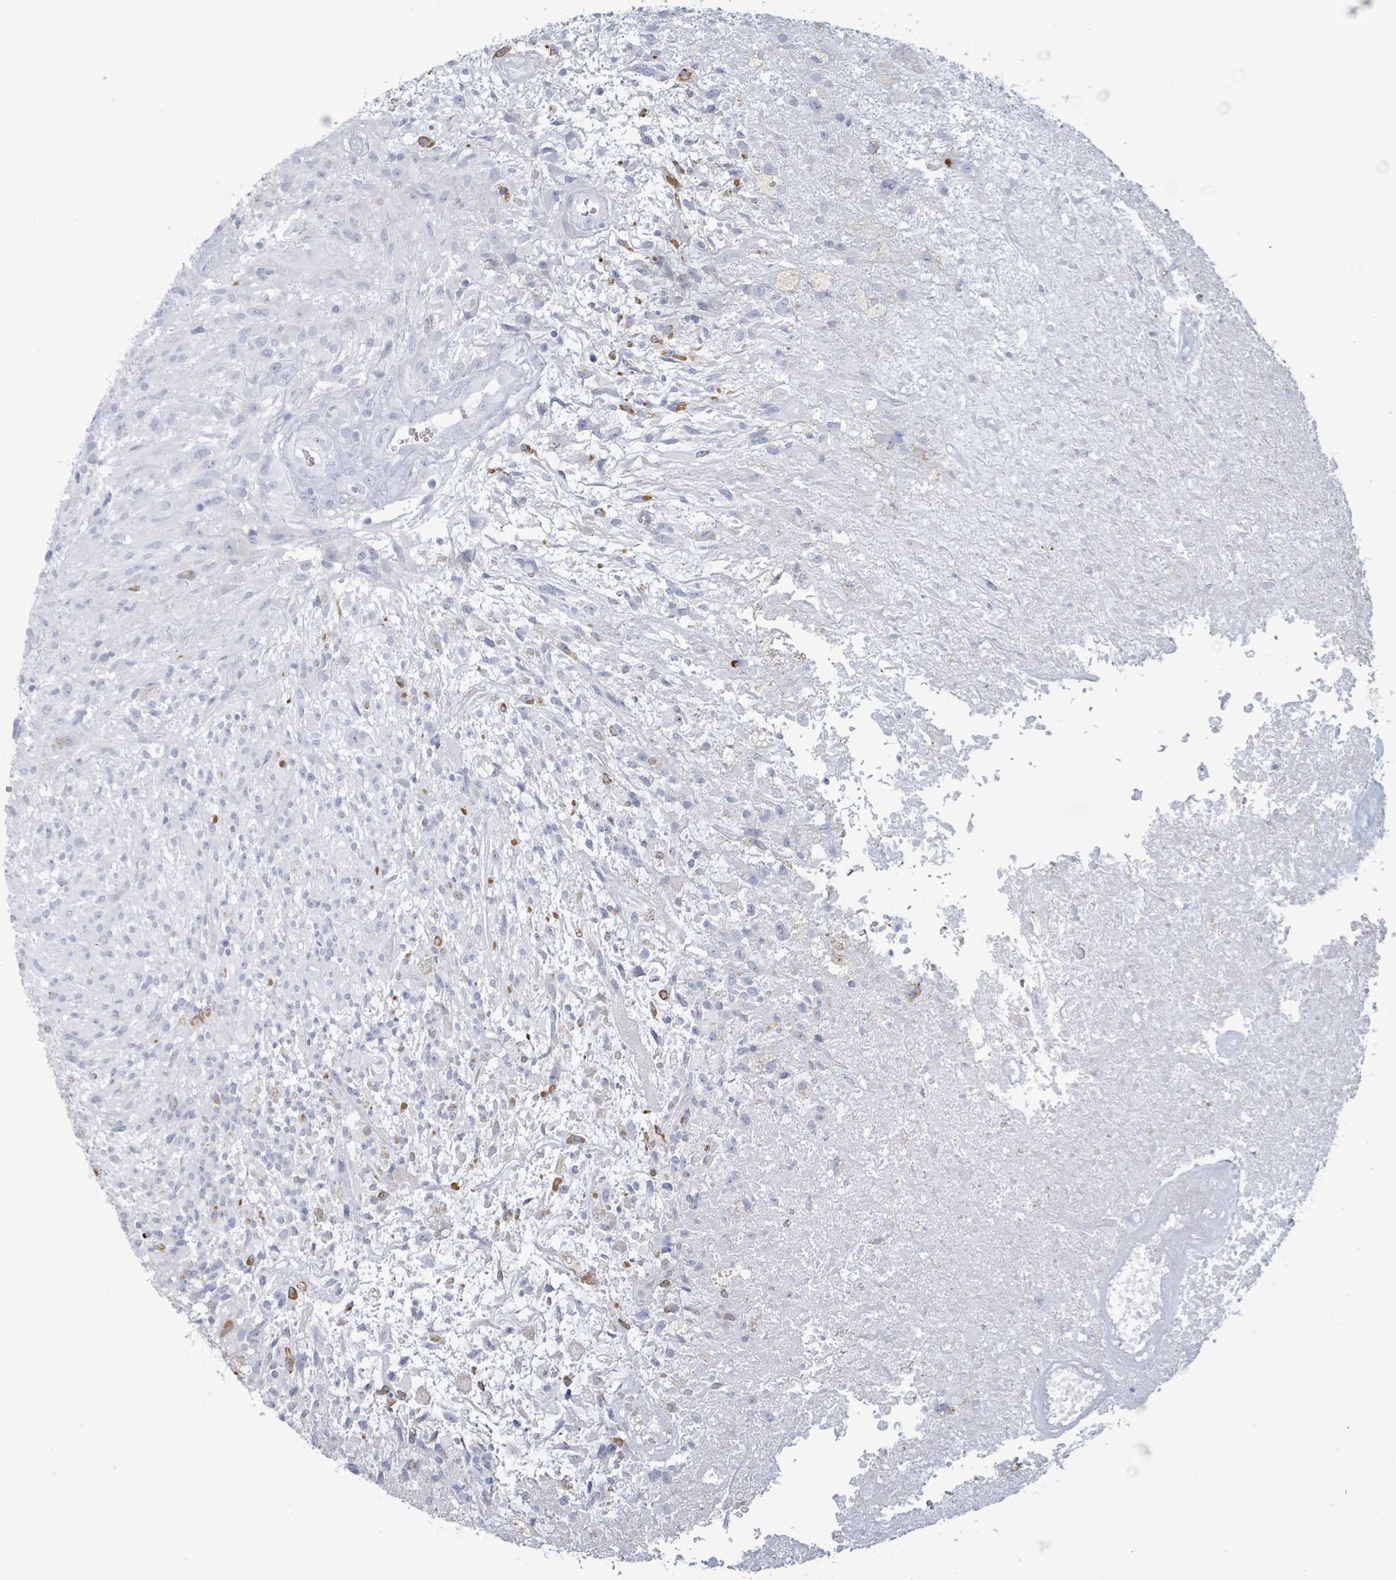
{"staining": {"intensity": "negative", "quantity": "none", "location": "none"}, "tissue": "glioma", "cell_type": "Tumor cells", "image_type": "cancer", "snomed": [{"axis": "morphology", "description": "Glioma, malignant, High grade"}, {"axis": "topography", "description": "Brain"}], "caption": "The histopathology image demonstrates no significant expression in tumor cells of malignant high-grade glioma. (DAB (3,3'-diaminobenzidine) IHC with hematoxylin counter stain).", "gene": "PGA3", "patient": {"sex": "male", "age": 56}}